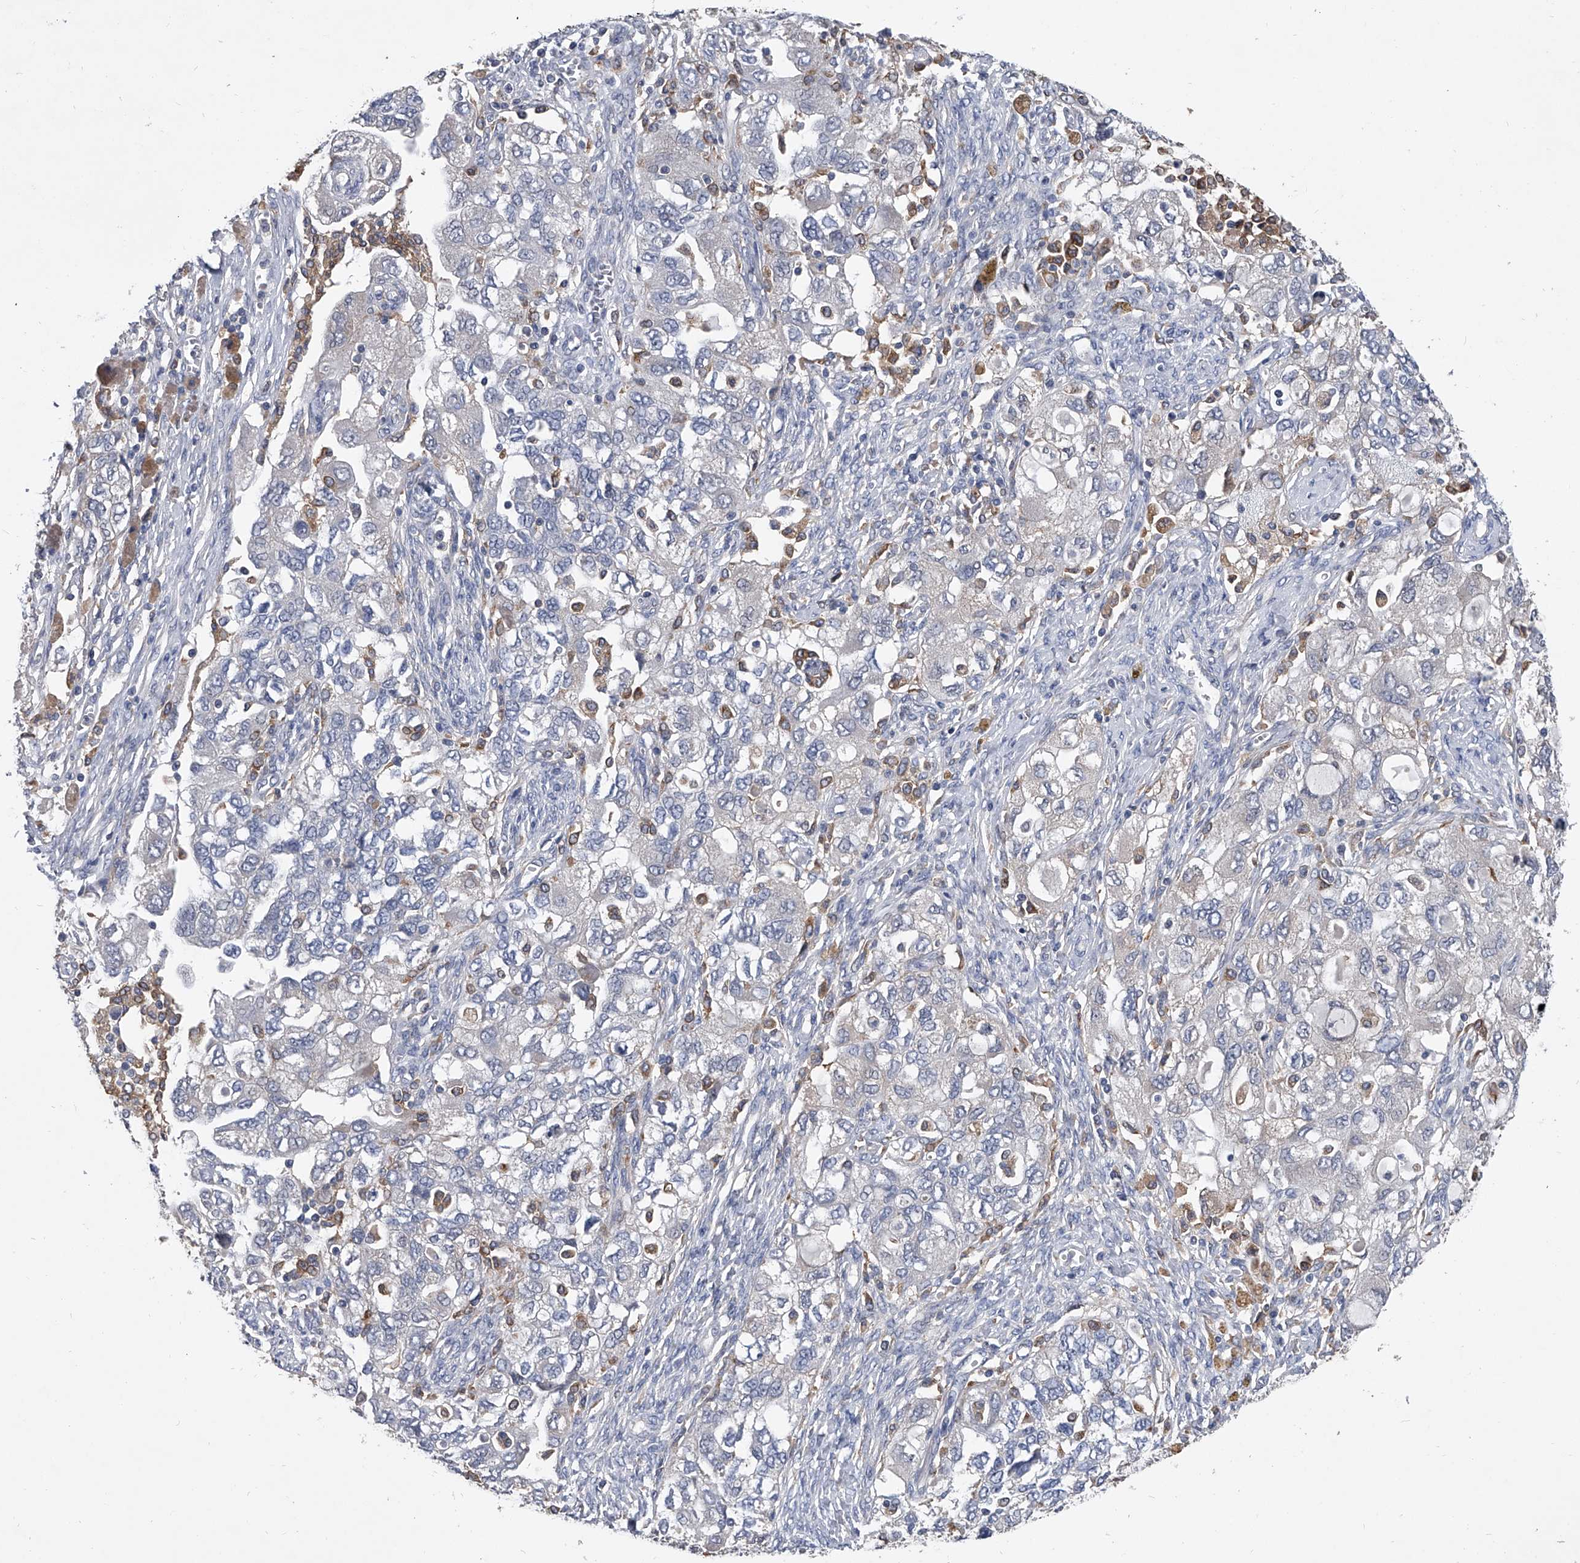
{"staining": {"intensity": "negative", "quantity": "none", "location": "none"}, "tissue": "ovarian cancer", "cell_type": "Tumor cells", "image_type": "cancer", "snomed": [{"axis": "morphology", "description": "Carcinoma, NOS"}, {"axis": "morphology", "description": "Cystadenocarcinoma, serous, NOS"}, {"axis": "topography", "description": "Ovary"}], "caption": "Protein analysis of ovarian cancer shows no significant expression in tumor cells. (IHC, brightfield microscopy, high magnification).", "gene": "MAP4K3", "patient": {"sex": "female", "age": 69}}